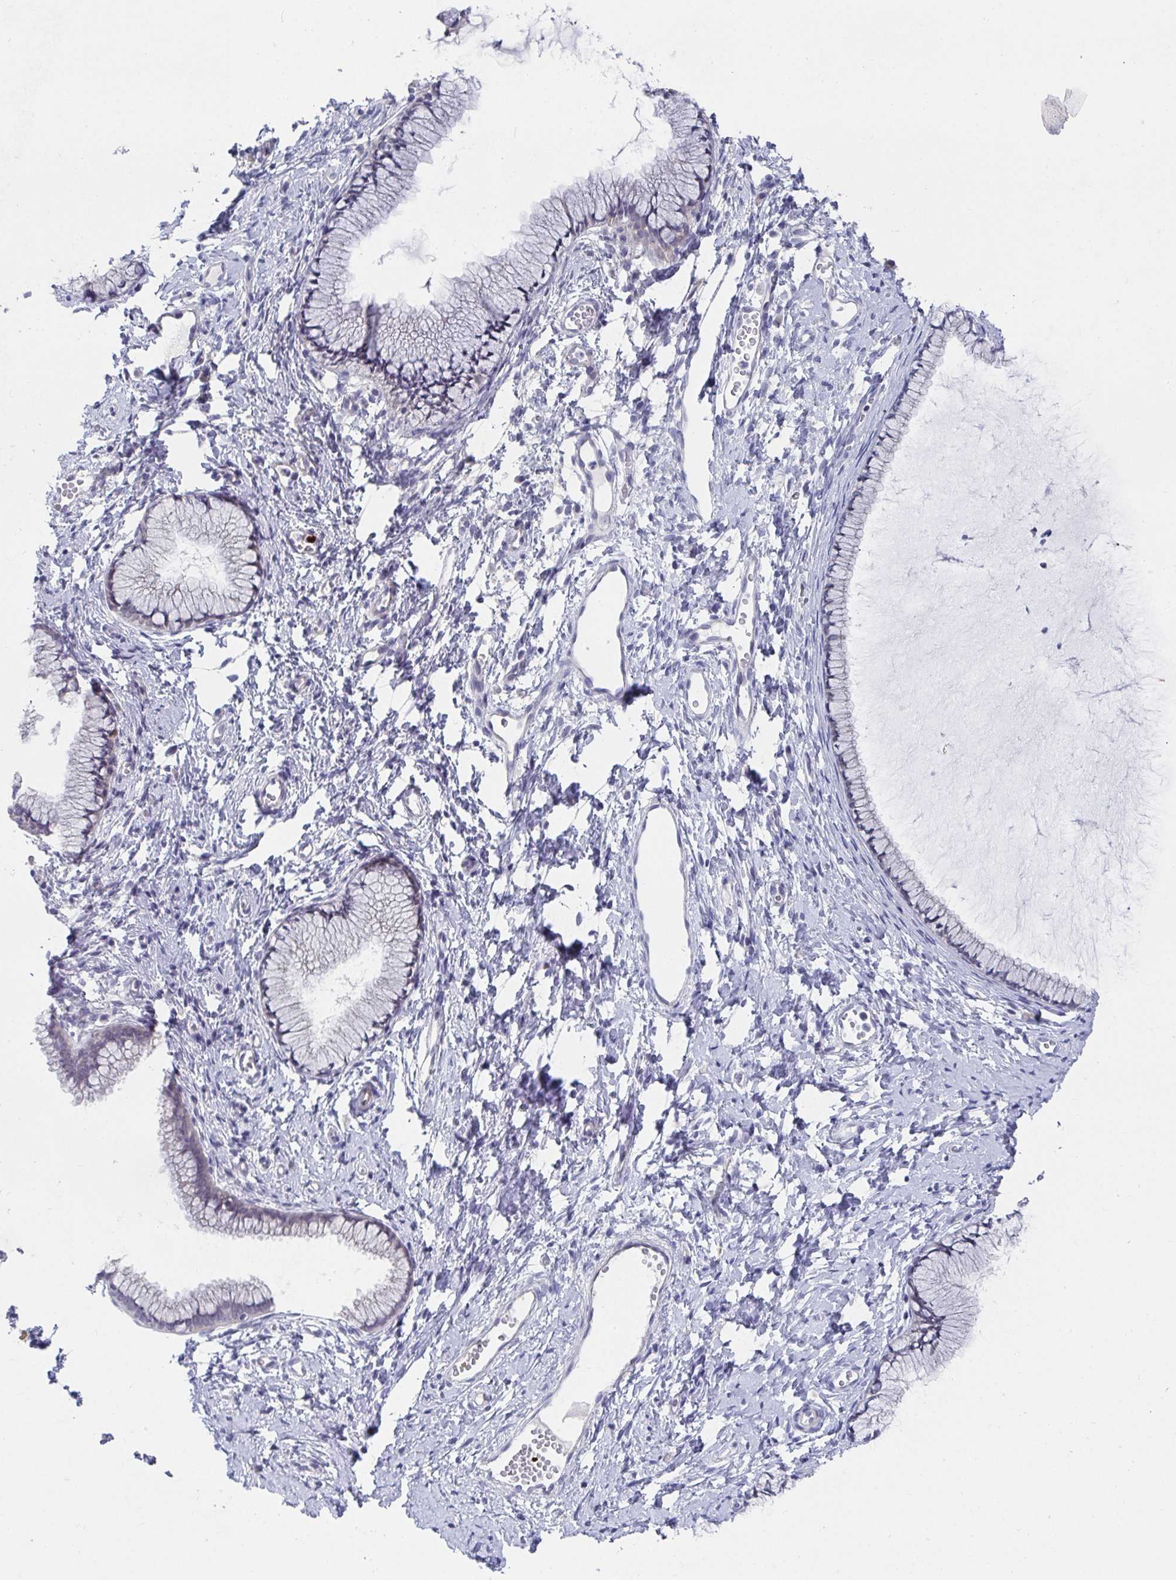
{"staining": {"intensity": "negative", "quantity": "none", "location": "none"}, "tissue": "cervix", "cell_type": "Glandular cells", "image_type": "normal", "snomed": [{"axis": "morphology", "description": "Normal tissue, NOS"}, {"axis": "topography", "description": "Cervix"}], "caption": "This is a photomicrograph of immunohistochemistry staining of normal cervix, which shows no staining in glandular cells.", "gene": "ATP5F1C", "patient": {"sex": "female", "age": 40}}